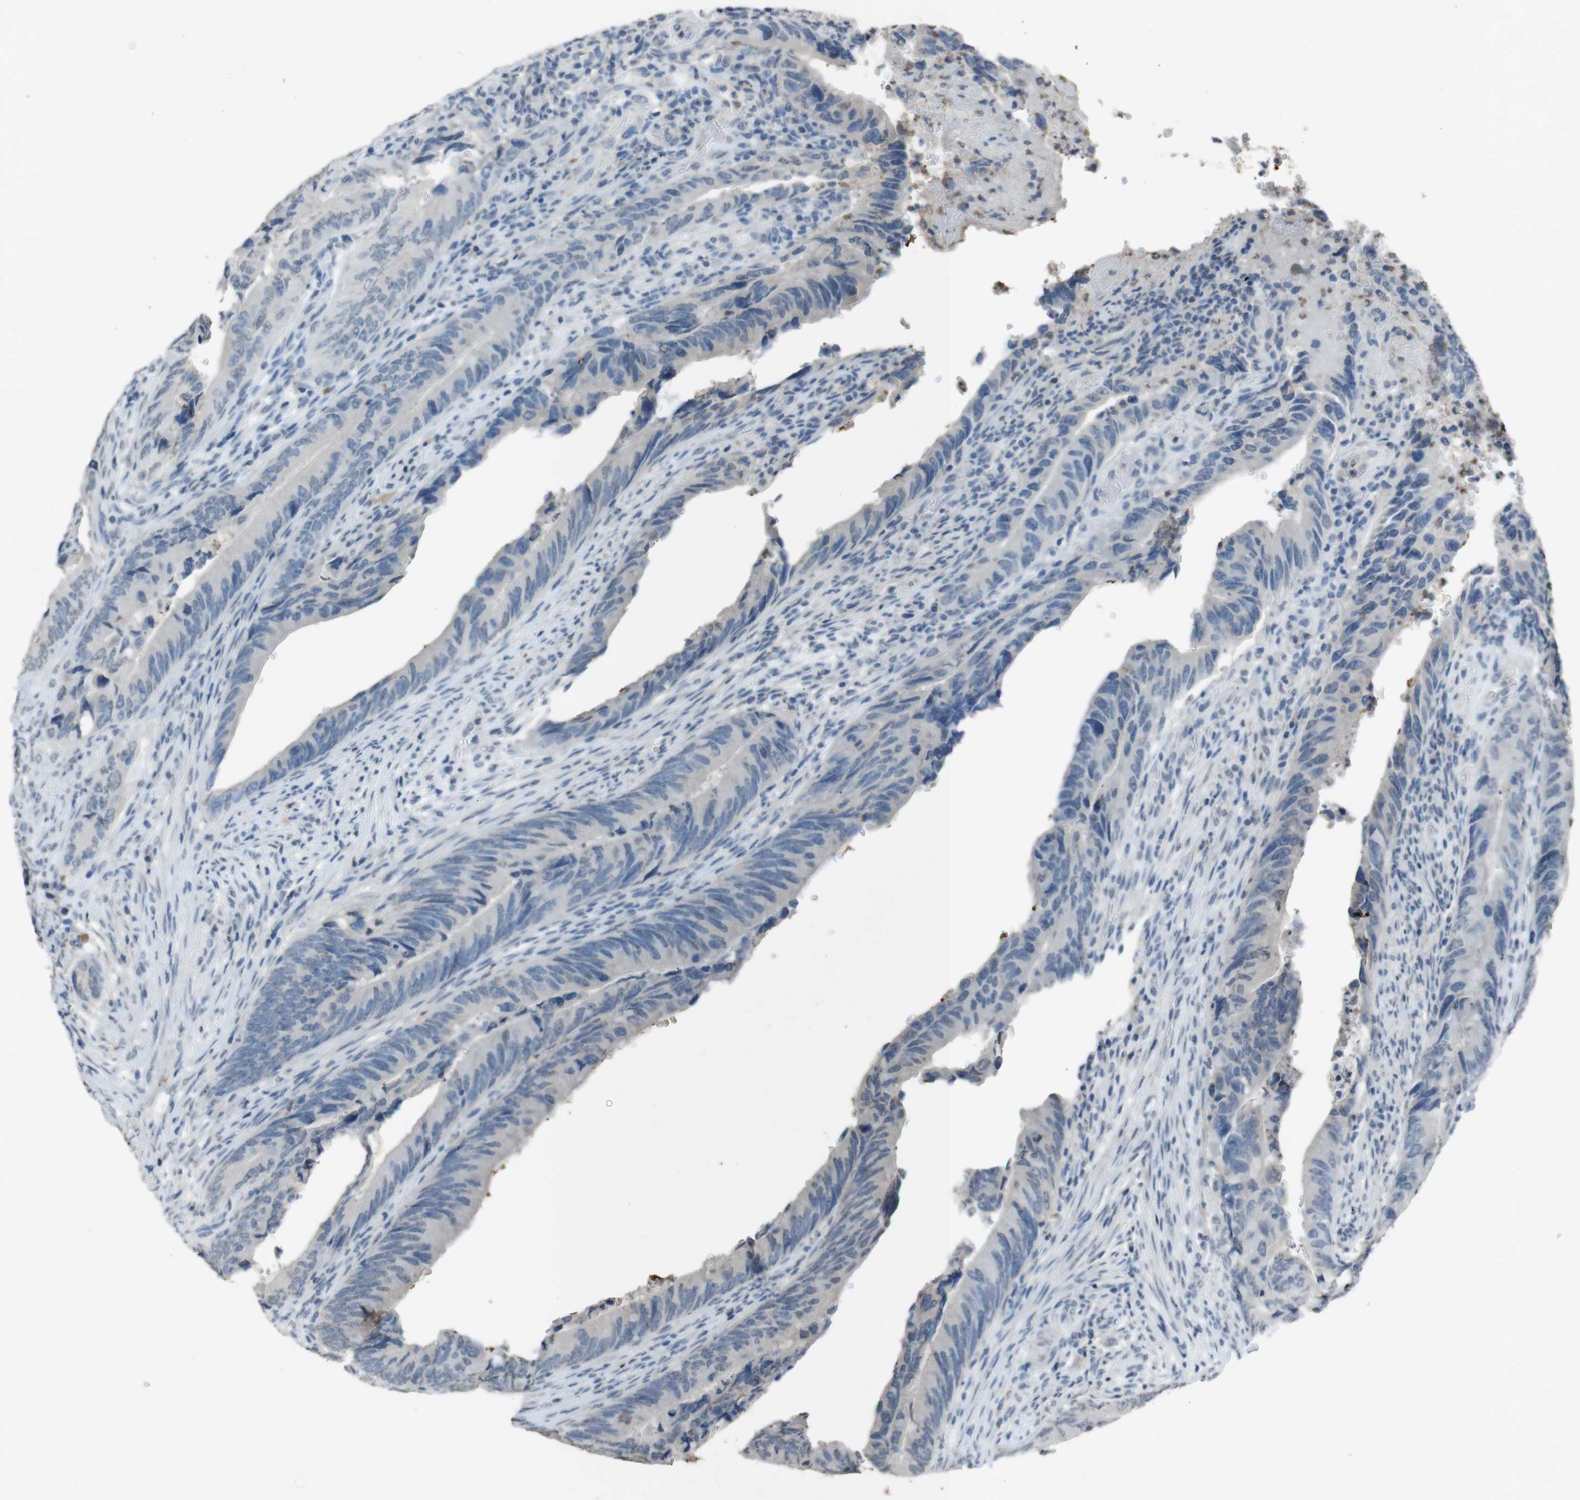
{"staining": {"intensity": "negative", "quantity": "none", "location": "none"}, "tissue": "colorectal cancer", "cell_type": "Tumor cells", "image_type": "cancer", "snomed": [{"axis": "morphology", "description": "Normal tissue, NOS"}, {"axis": "morphology", "description": "Adenocarcinoma, NOS"}, {"axis": "topography", "description": "Colon"}], "caption": "An image of human colorectal adenocarcinoma is negative for staining in tumor cells. Brightfield microscopy of IHC stained with DAB (brown) and hematoxylin (blue), captured at high magnification.", "gene": "STBD1", "patient": {"sex": "male", "age": 56}}